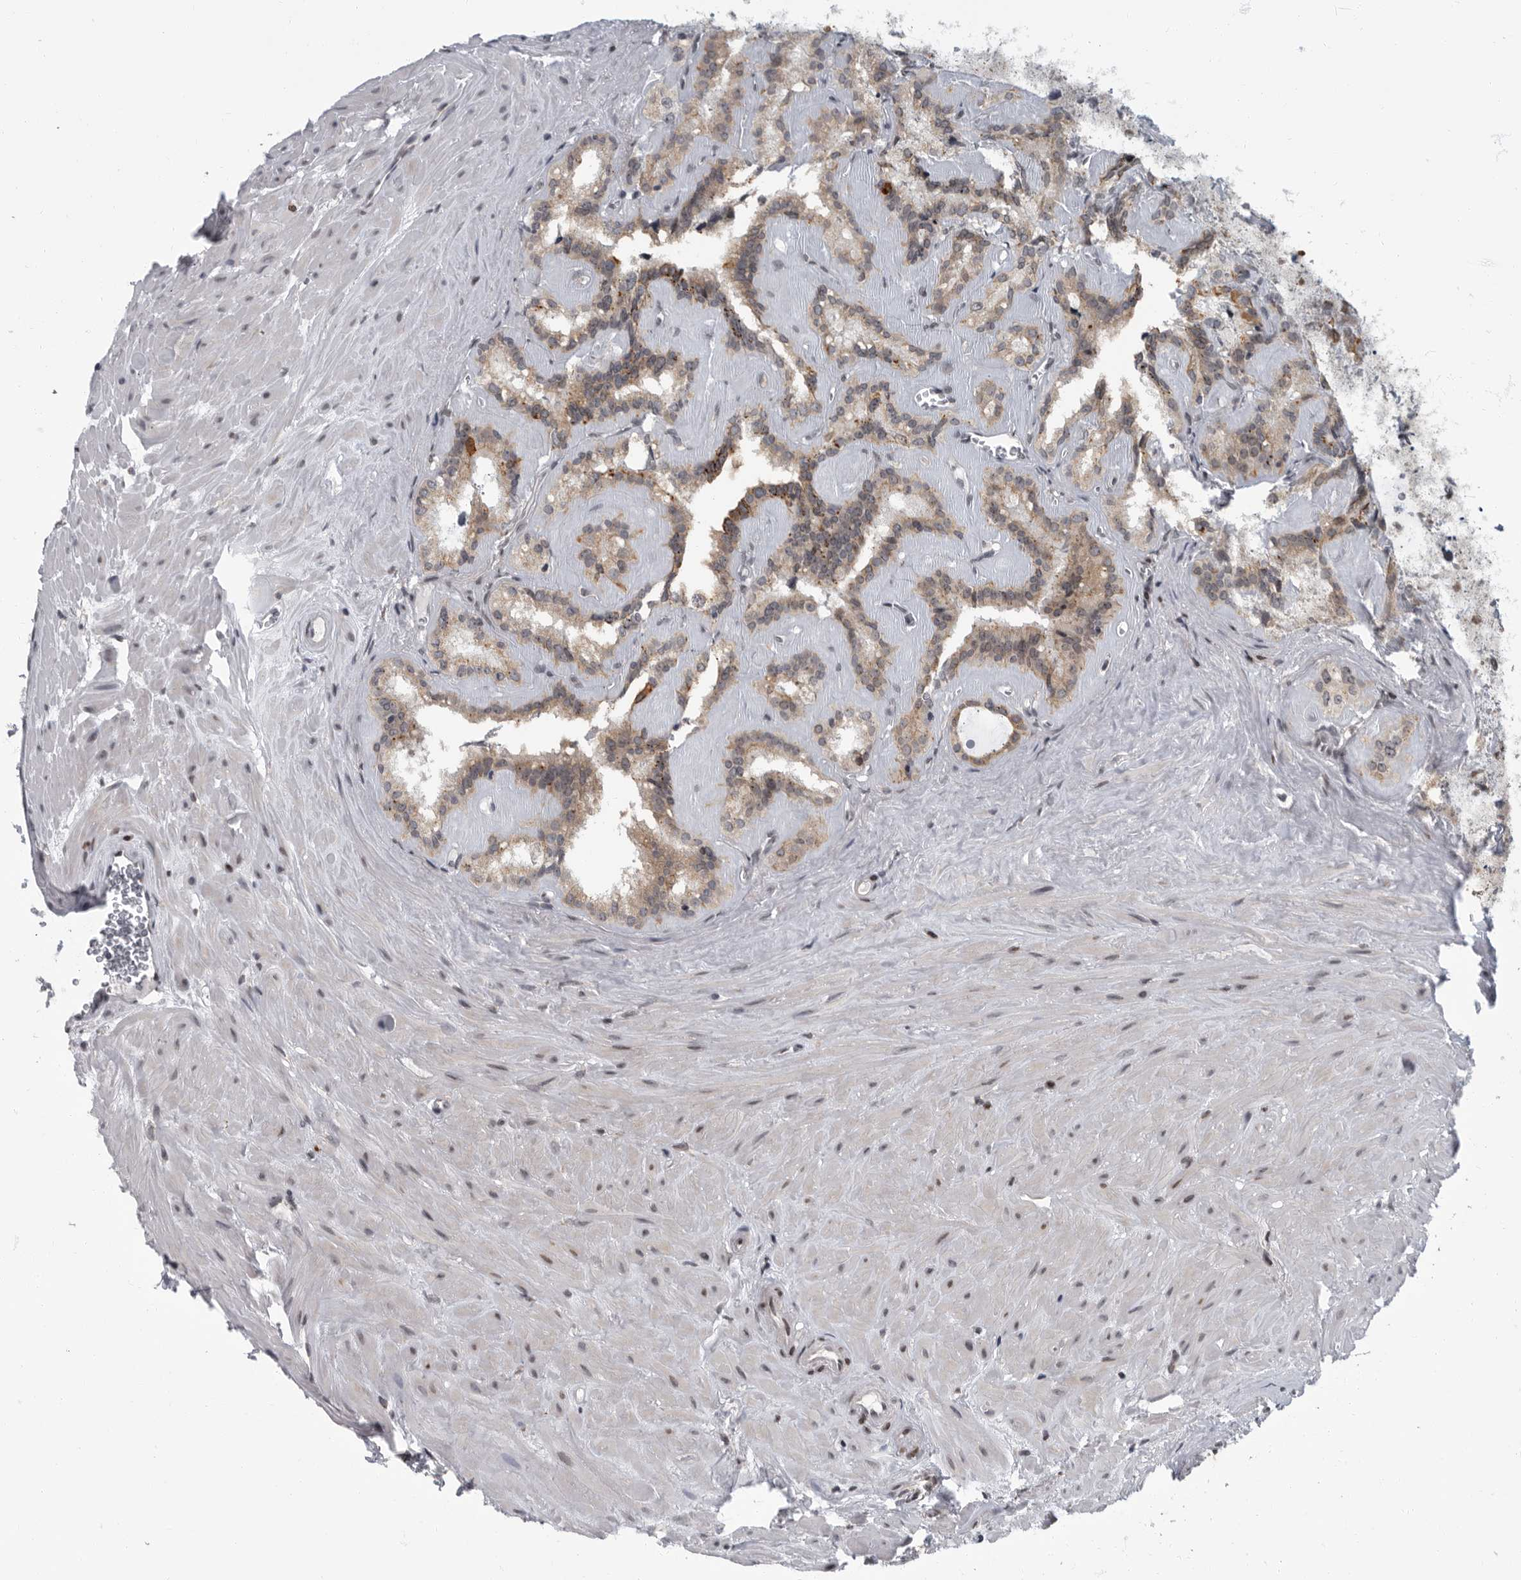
{"staining": {"intensity": "moderate", "quantity": "25%-75%", "location": "cytoplasmic/membranous"}, "tissue": "seminal vesicle", "cell_type": "Glandular cells", "image_type": "normal", "snomed": [{"axis": "morphology", "description": "Normal tissue, NOS"}, {"axis": "topography", "description": "Prostate"}, {"axis": "topography", "description": "Seminal veicle"}], "caption": "Protein positivity by IHC displays moderate cytoplasmic/membranous expression in about 25%-75% of glandular cells in normal seminal vesicle.", "gene": "EVI5", "patient": {"sex": "male", "age": 59}}